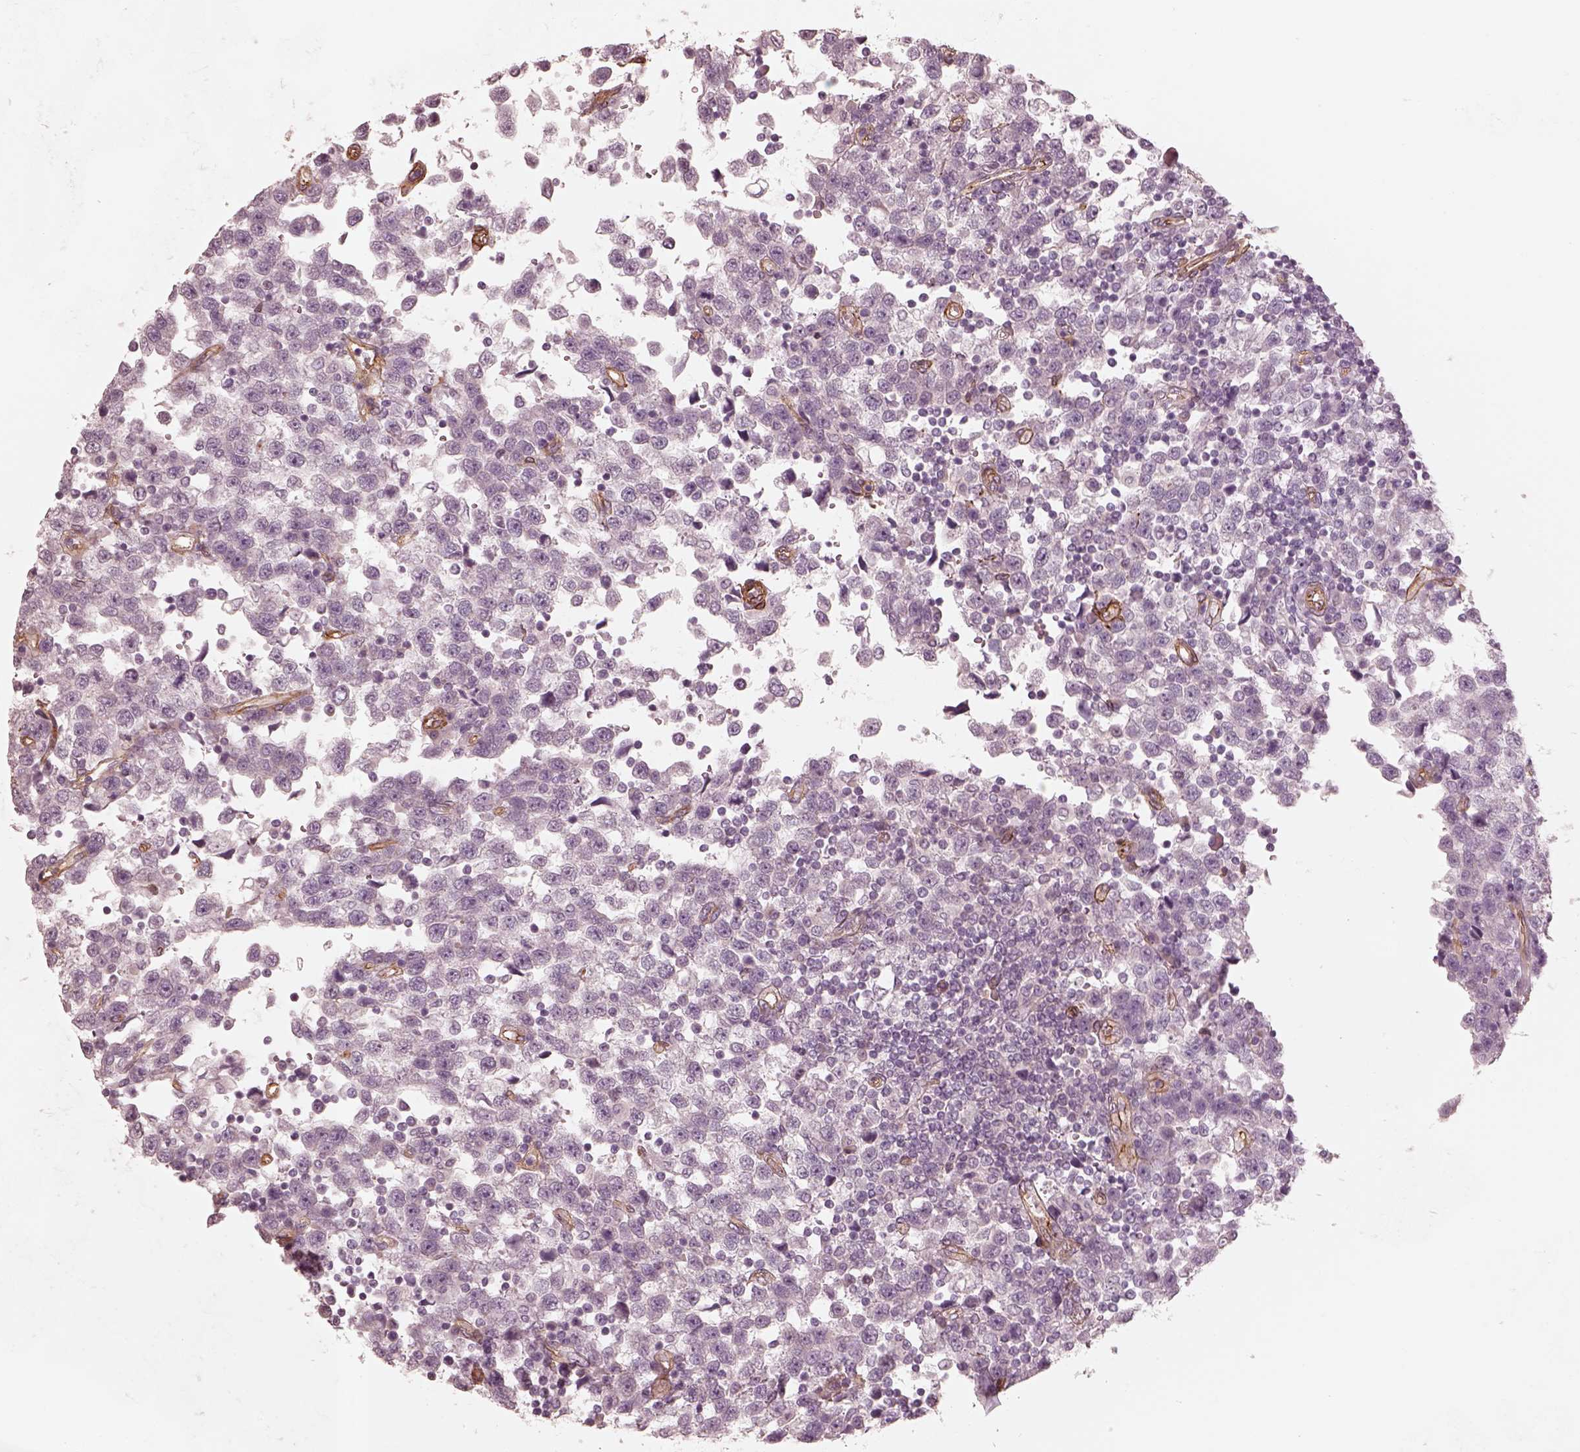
{"staining": {"intensity": "negative", "quantity": "none", "location": "none"}, "tissue": "testis cancer", "cell_type": "Tumor cells", "image_type": "cancer", "snomed": [{"axis": "morphology", "description": "Seminoma, NOS"}, {"axis": "topography", "description": "Testis"}], "caption": "This is an IHC histopathology image of testis cancer (seminoma). There is no positivity in tumor cells.", "gene": "CRYM", "patient": {"sex": "male", "age": 34}}